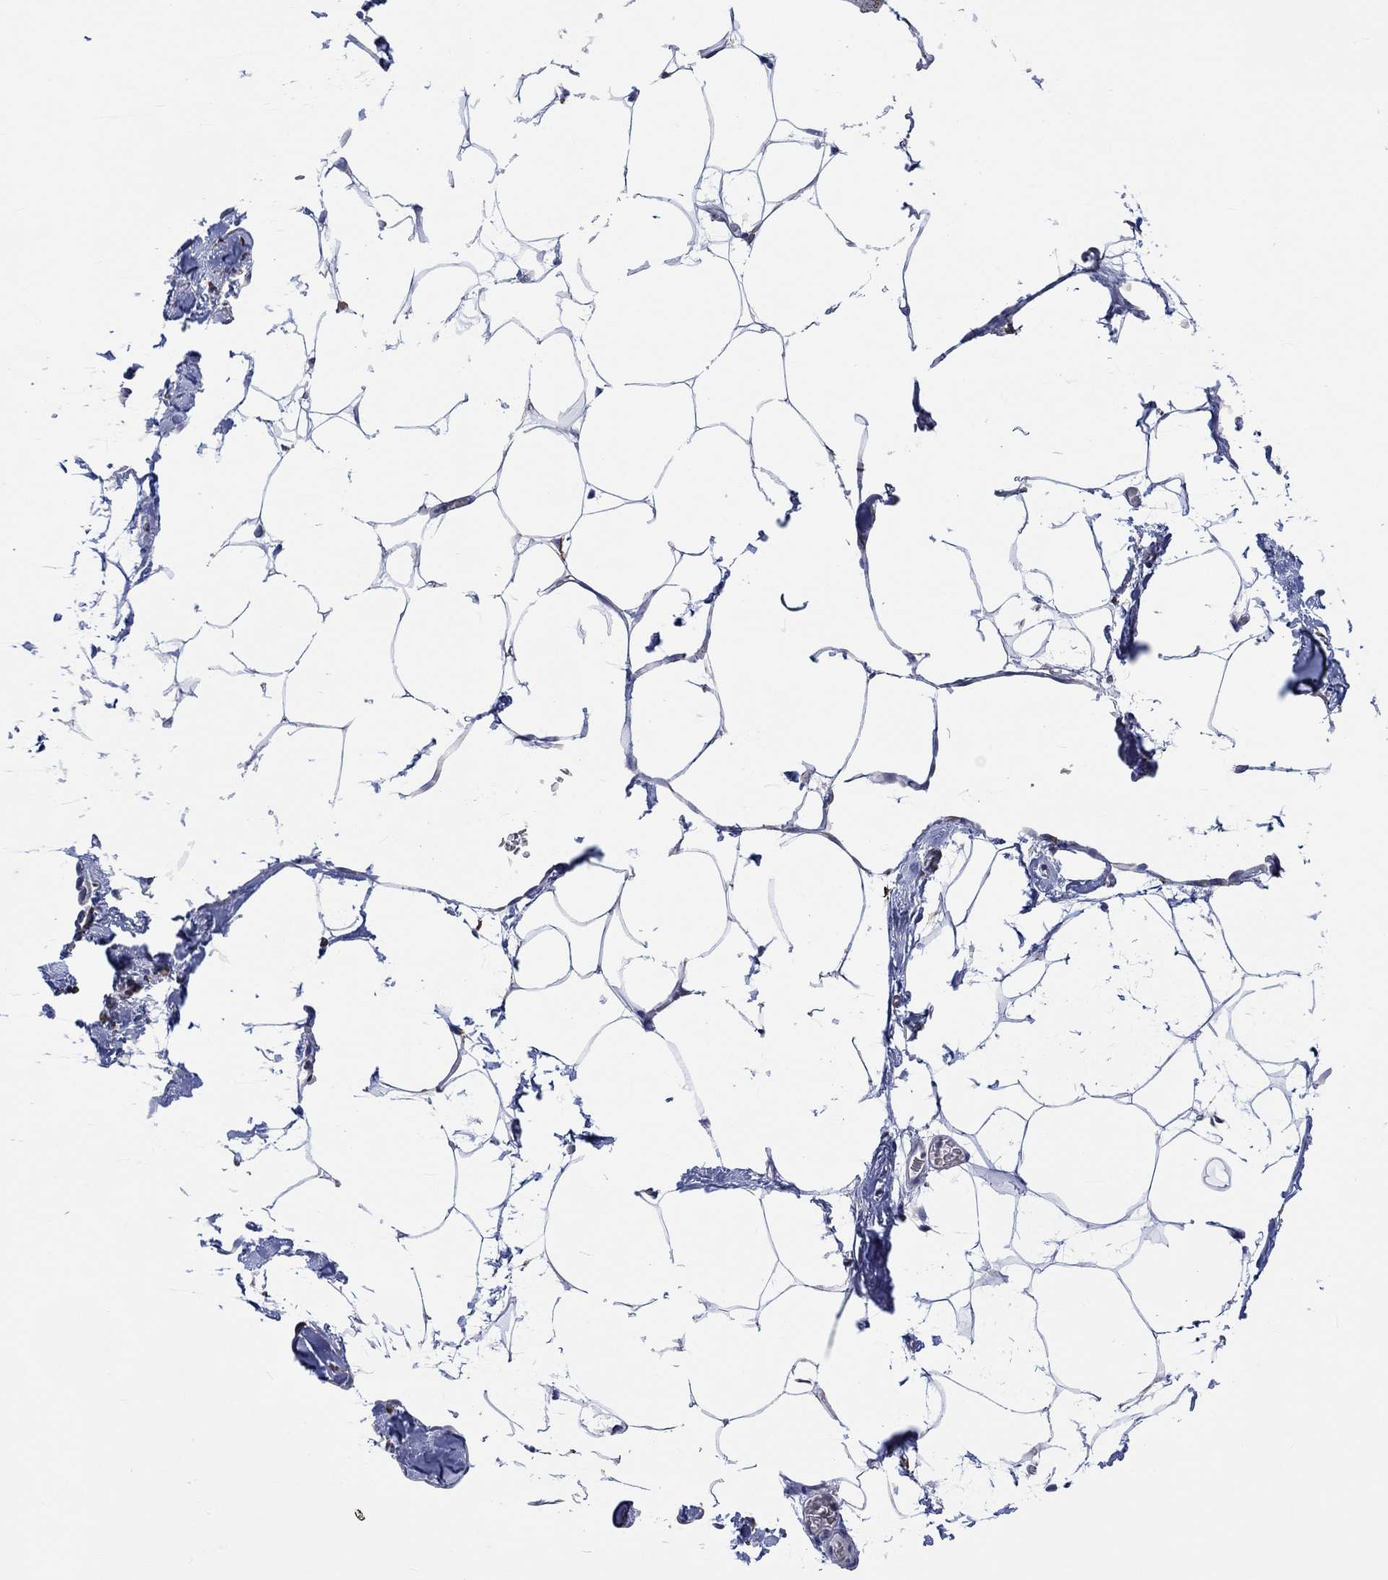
{"staining": {"intensity": "negative", "quantity": "none", "location": "none"}, "tissue": "adipose tissue", "cell_type": "Adipocytes", "image_type": "normal", "snomed": [{"axis": "morphology", "description": "Normal tissue, NOS"}, {"axis": "topography", "description": "Adipose tissue"}], "caption": "Adipocytes show no significant protein positivity in benign adipose tissue. (Immunohistochemistry (ihc), brightfield microscopy, high magnification).", "gene": "TGM2", "patient": {"sex": "male", "age": 57}}